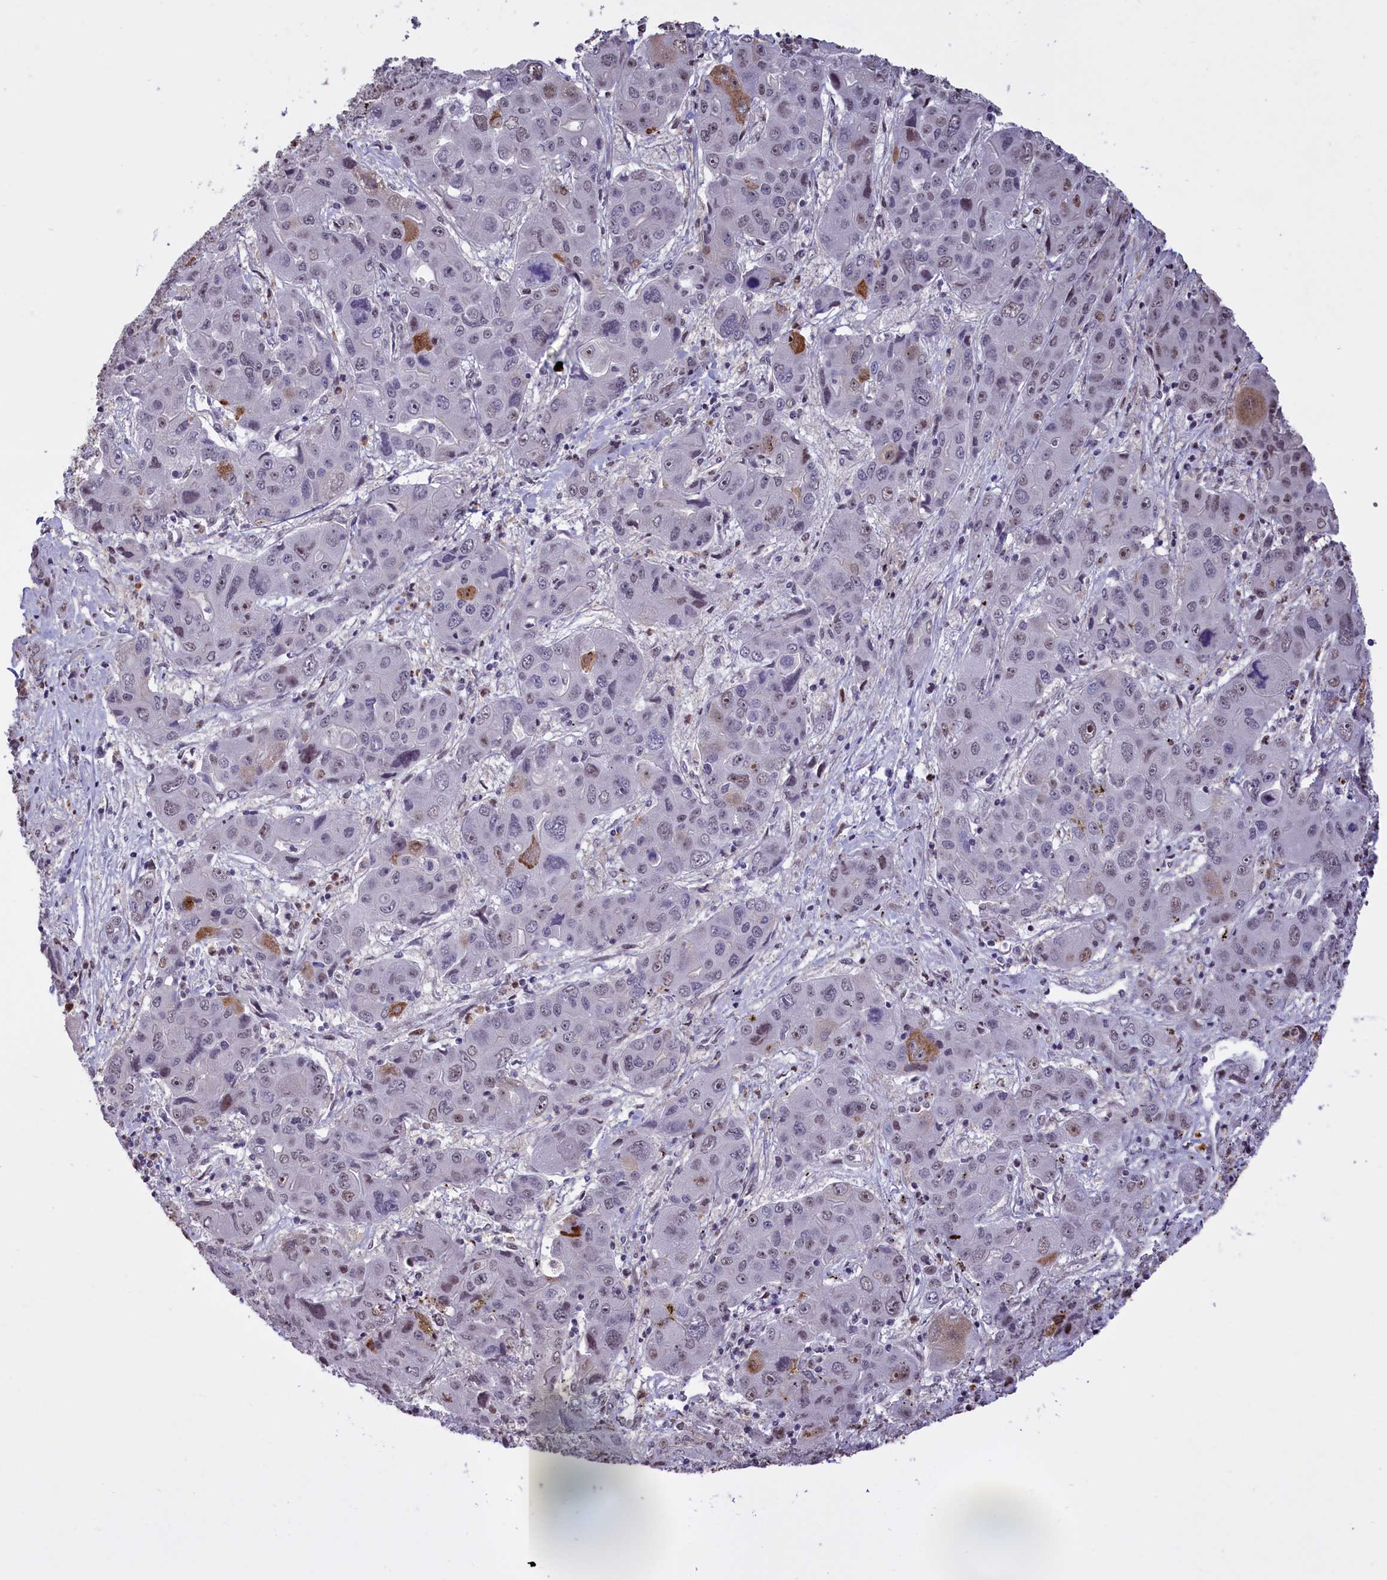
{"staining": {"intensity": "moderate", "quantity": "<25%", "location": "cytoplasmic/membranous,nuclear"}, "tissue": "liver cancer", "cell_type": "Tumor cells", "image_type": "cancer", "snomed": [{"axis": "morphology", "description": "Cholangiocarcinoma"}, {"axis": "topography", "description": "Liver"}], "caption": "Human liver cancer (cholangiocarcinoma) stained with a brown dye exhibits moderate cytoplasmic/membranous and nuclear positive staining in approximately <25% of tumor cells.", "gene": "RELB", "patient": {"sex": "male", "age": 67}}